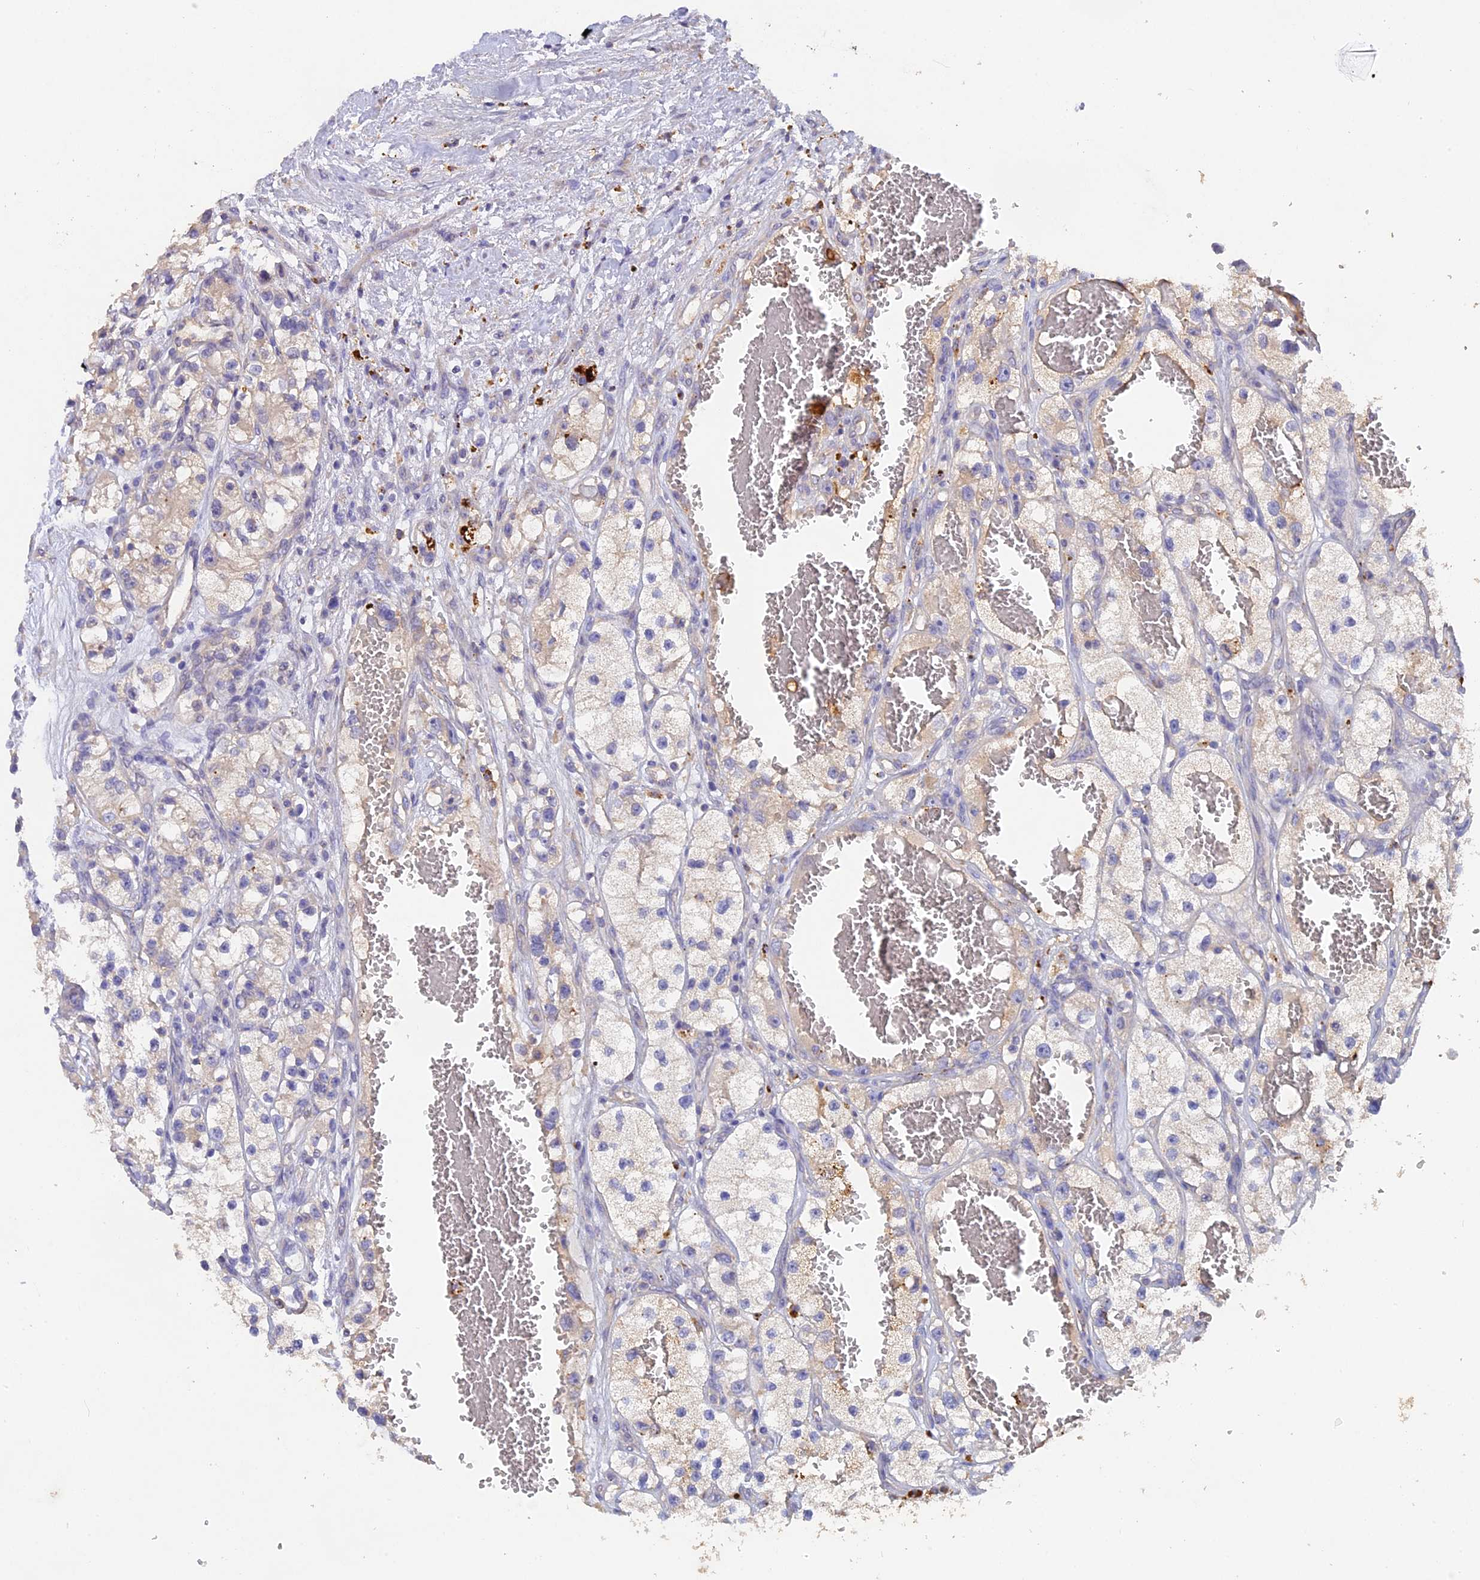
{"staining": {"intensity": "negative", "quantity": "none", "location": "none"}, "tissue": "renal cancer", "cell_type": "Tumor cells", "image_type": "cancer", "snomed": [{"axis": "morphology", "description": "Adenocarcinoma, NOS"}, {"axis": "topography", "description": "Kidney"}], "caption": "Image shows no significant protein positivity in tumor cells of renal cancer (adenocarcinoma).", "gene": "SLC26A4", "patient": {"sex": "female", "age": 57}}